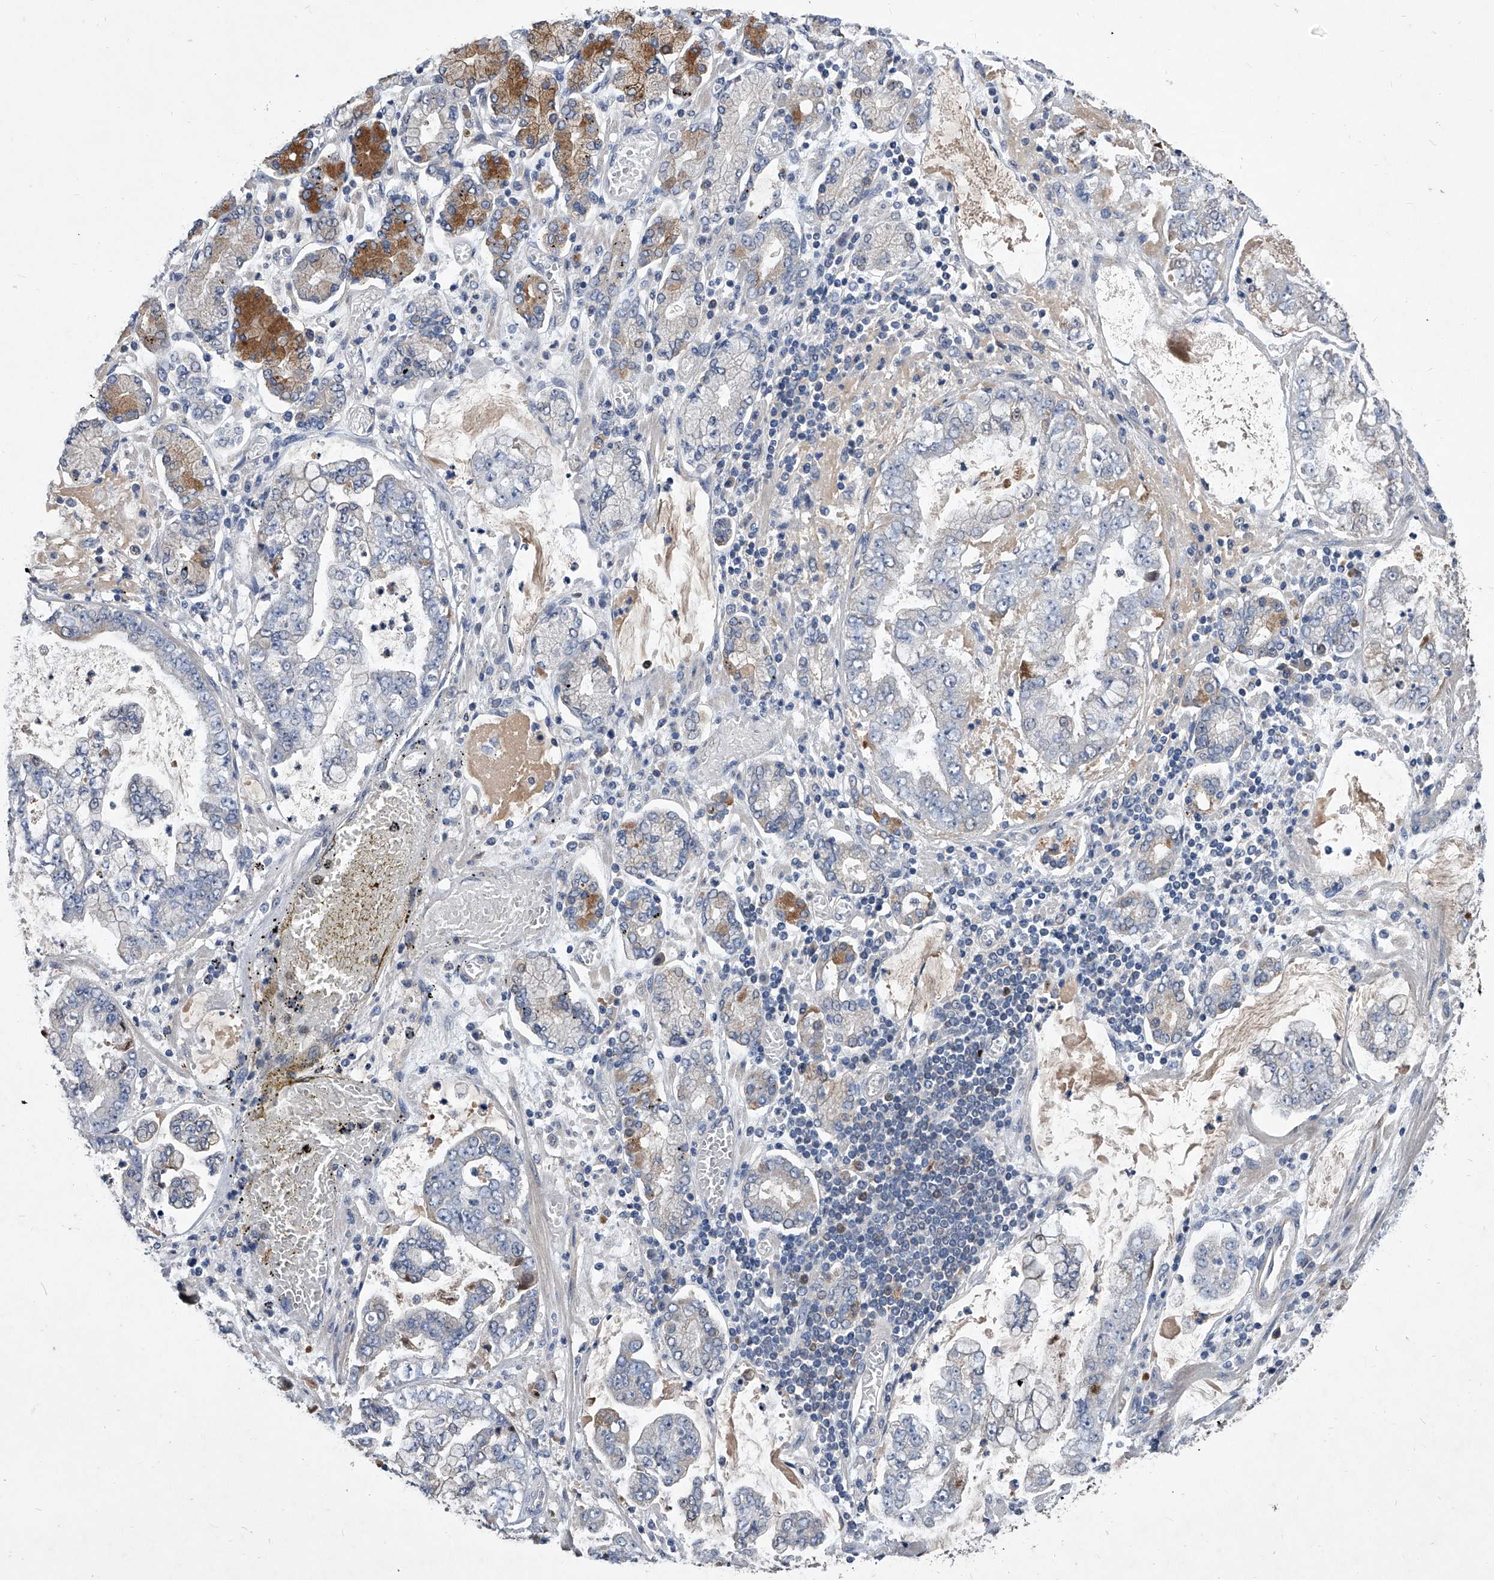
{"staining": {"intensity": "negative", "quantity": "none", "location": "none"}, "tissue": "stomach cancer", "cell_type": "Tumor cells", "image_type": "cancer", "snomed": [{"axis": "morphology", "description": "Adenocarcinoma, NOS"}, {"axis": "topography", "description": "Stomach"}], "caption": "DAB (3,3'-diaminobenzidine) immunohistochemical staining of stomach adenocarcinoma demonstrates no significant expression in tumor cells. Brightfield microscopy of immunohistochemistry (IHC) stained with DAB (brown) and hematoxylin (blue), captured at high magnification.", "gene": "C5", "patient": {"sex": "male", "age": 76}}